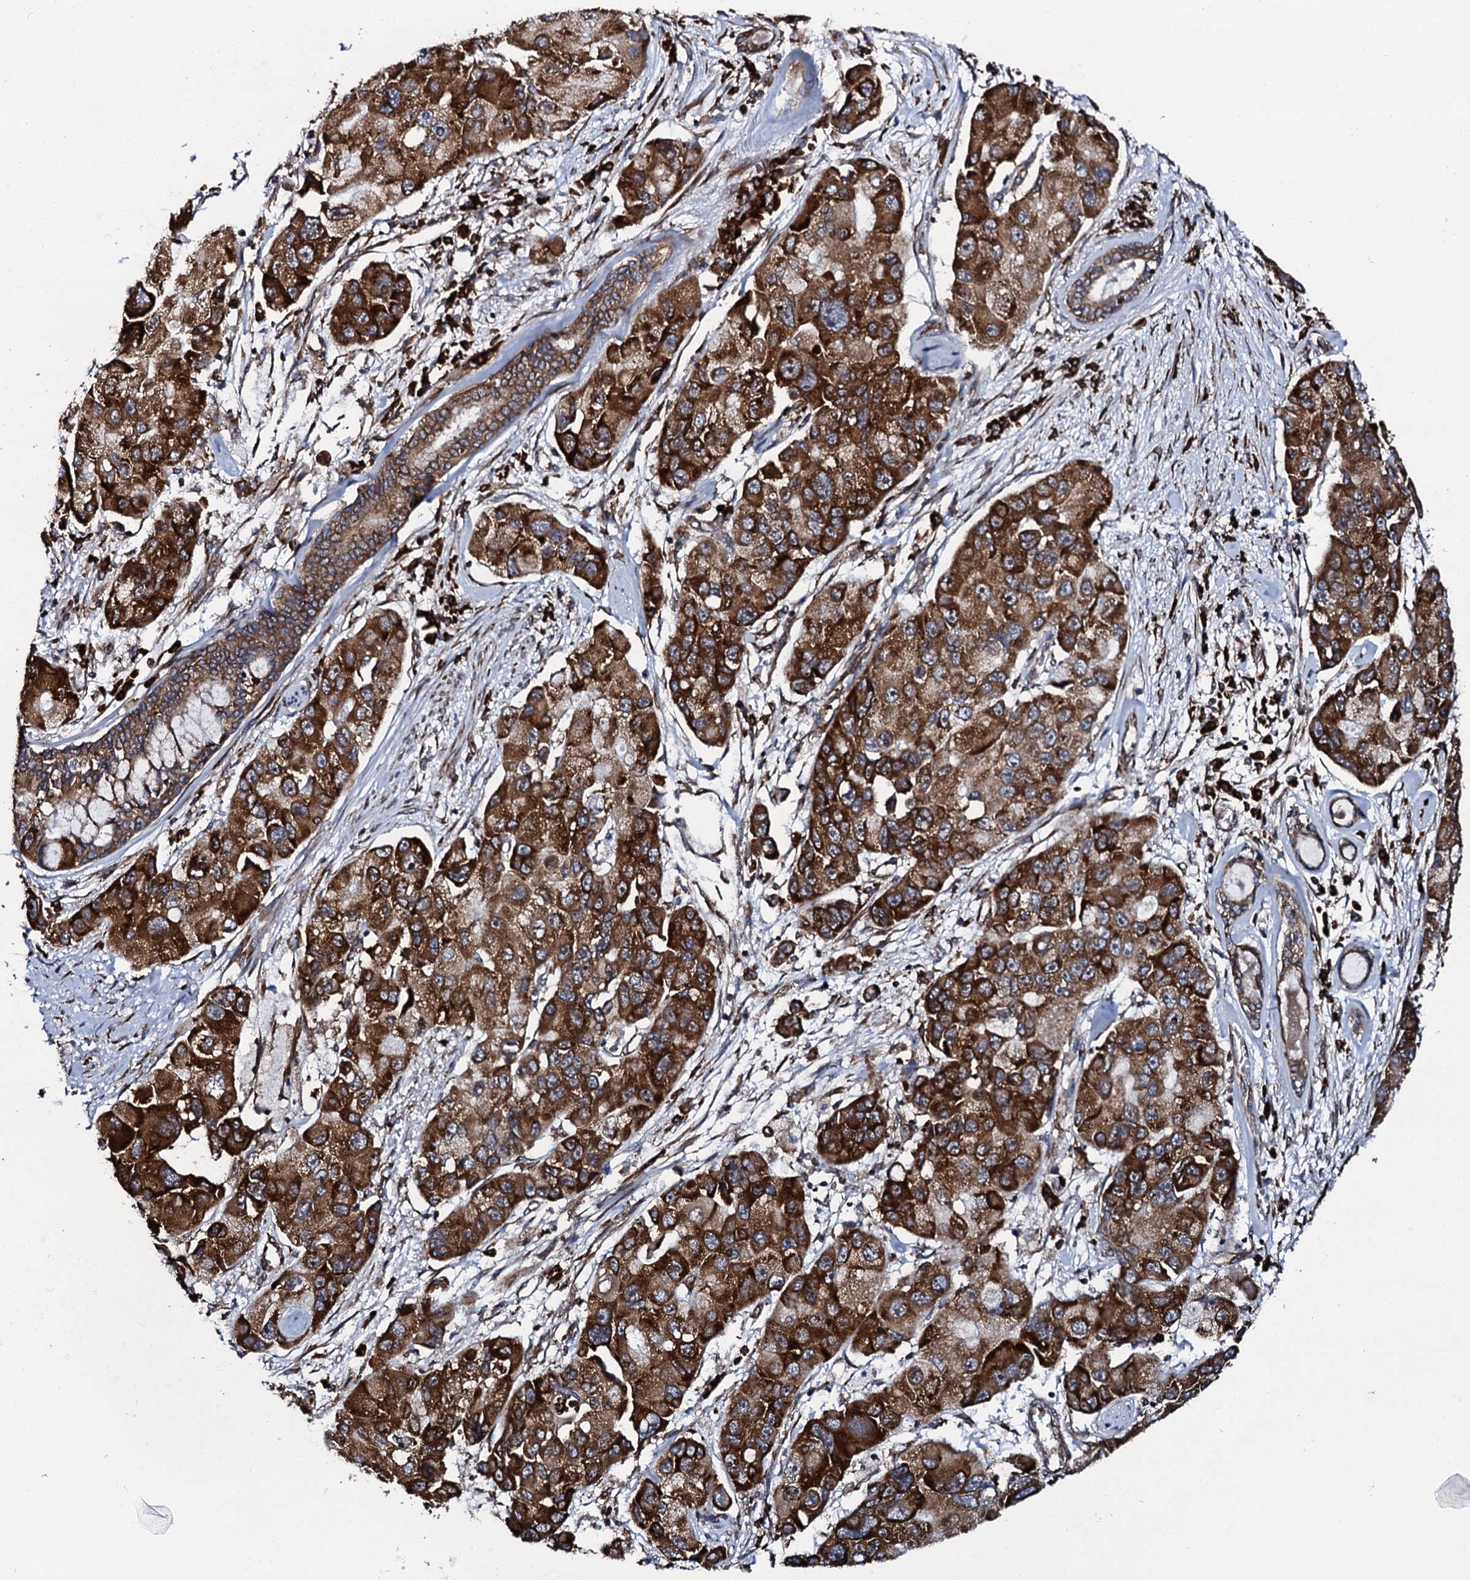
{"staining": {"intensity": "strong", "quantity": ">75%", "location": "cytoplasmic/membranous"}, "tissue": "lung cancer", "cell_type": "Tumor cells", "image_type": "cancer", "snomed": [{"axis": "morphology", "description": "Adenocarcinoma, NOS"}, {"axis": "topography", "description": "Lung"}], "caption": "Approximately >75% of tumor cells in human lung cancer reveal strong cytoplasmic/membranous protein positivity as visualized by brown immunohistochemical staining.", "gene": "SPTY2D1", "patient": {"sex": "female", "age": 54}}